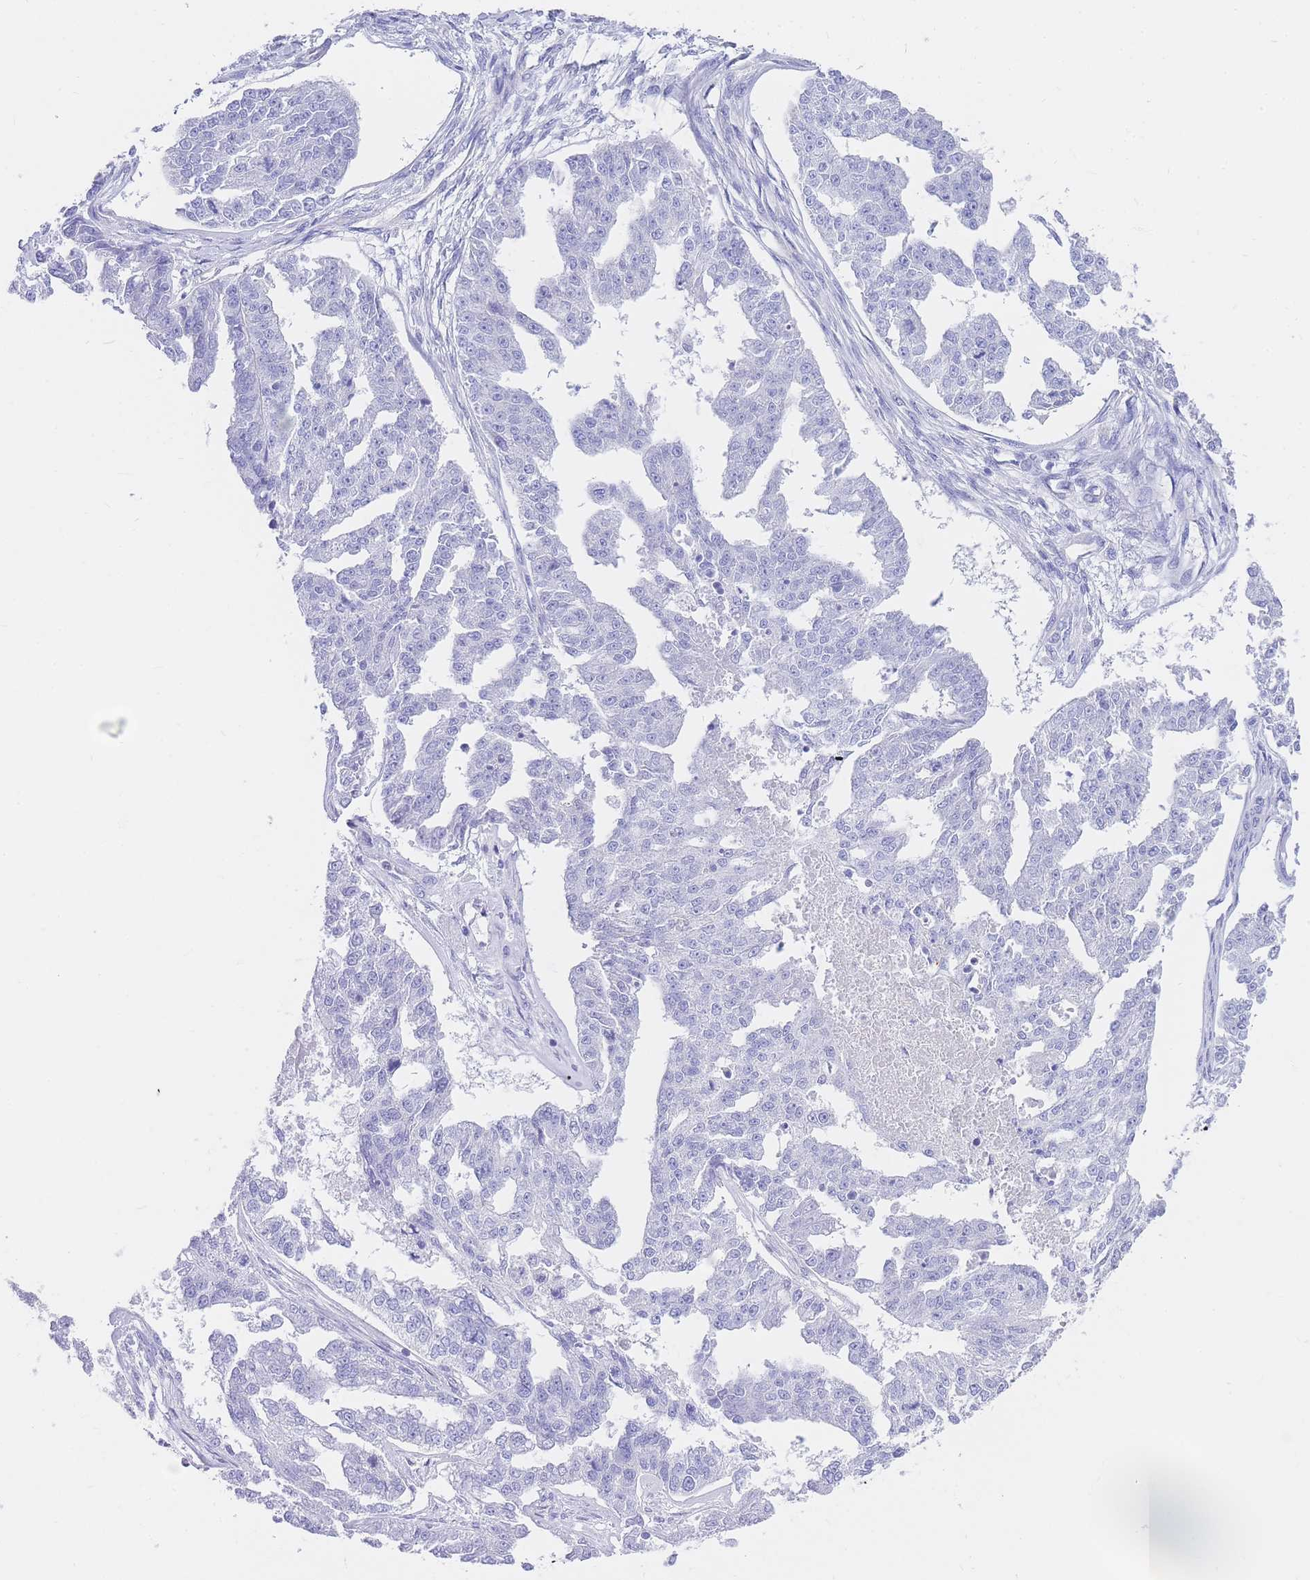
{"staining": {"intensity": "negative", "quantity": "none", "location": "none"}, "tissue": "ovarian cancer", "cell_type": "Tumor cells", "image_type": "cancer", "snomed": [{"axis": "morphology", "description": "Cystadenocarcinoma, serous, NOS"}, {"axis": "topography", "description": "Ovary"}], "caption": "Immunohistochemistry histopathology image of neoplastic tissue: human serous cystadenocarcinoma (ovarian) stained with DAB (3,3'-diaminobenzidine) reveals no significant protein staining in tumor cells.", "gene": "SRSF12", "patient": {"sex": "female", "age": 58}}